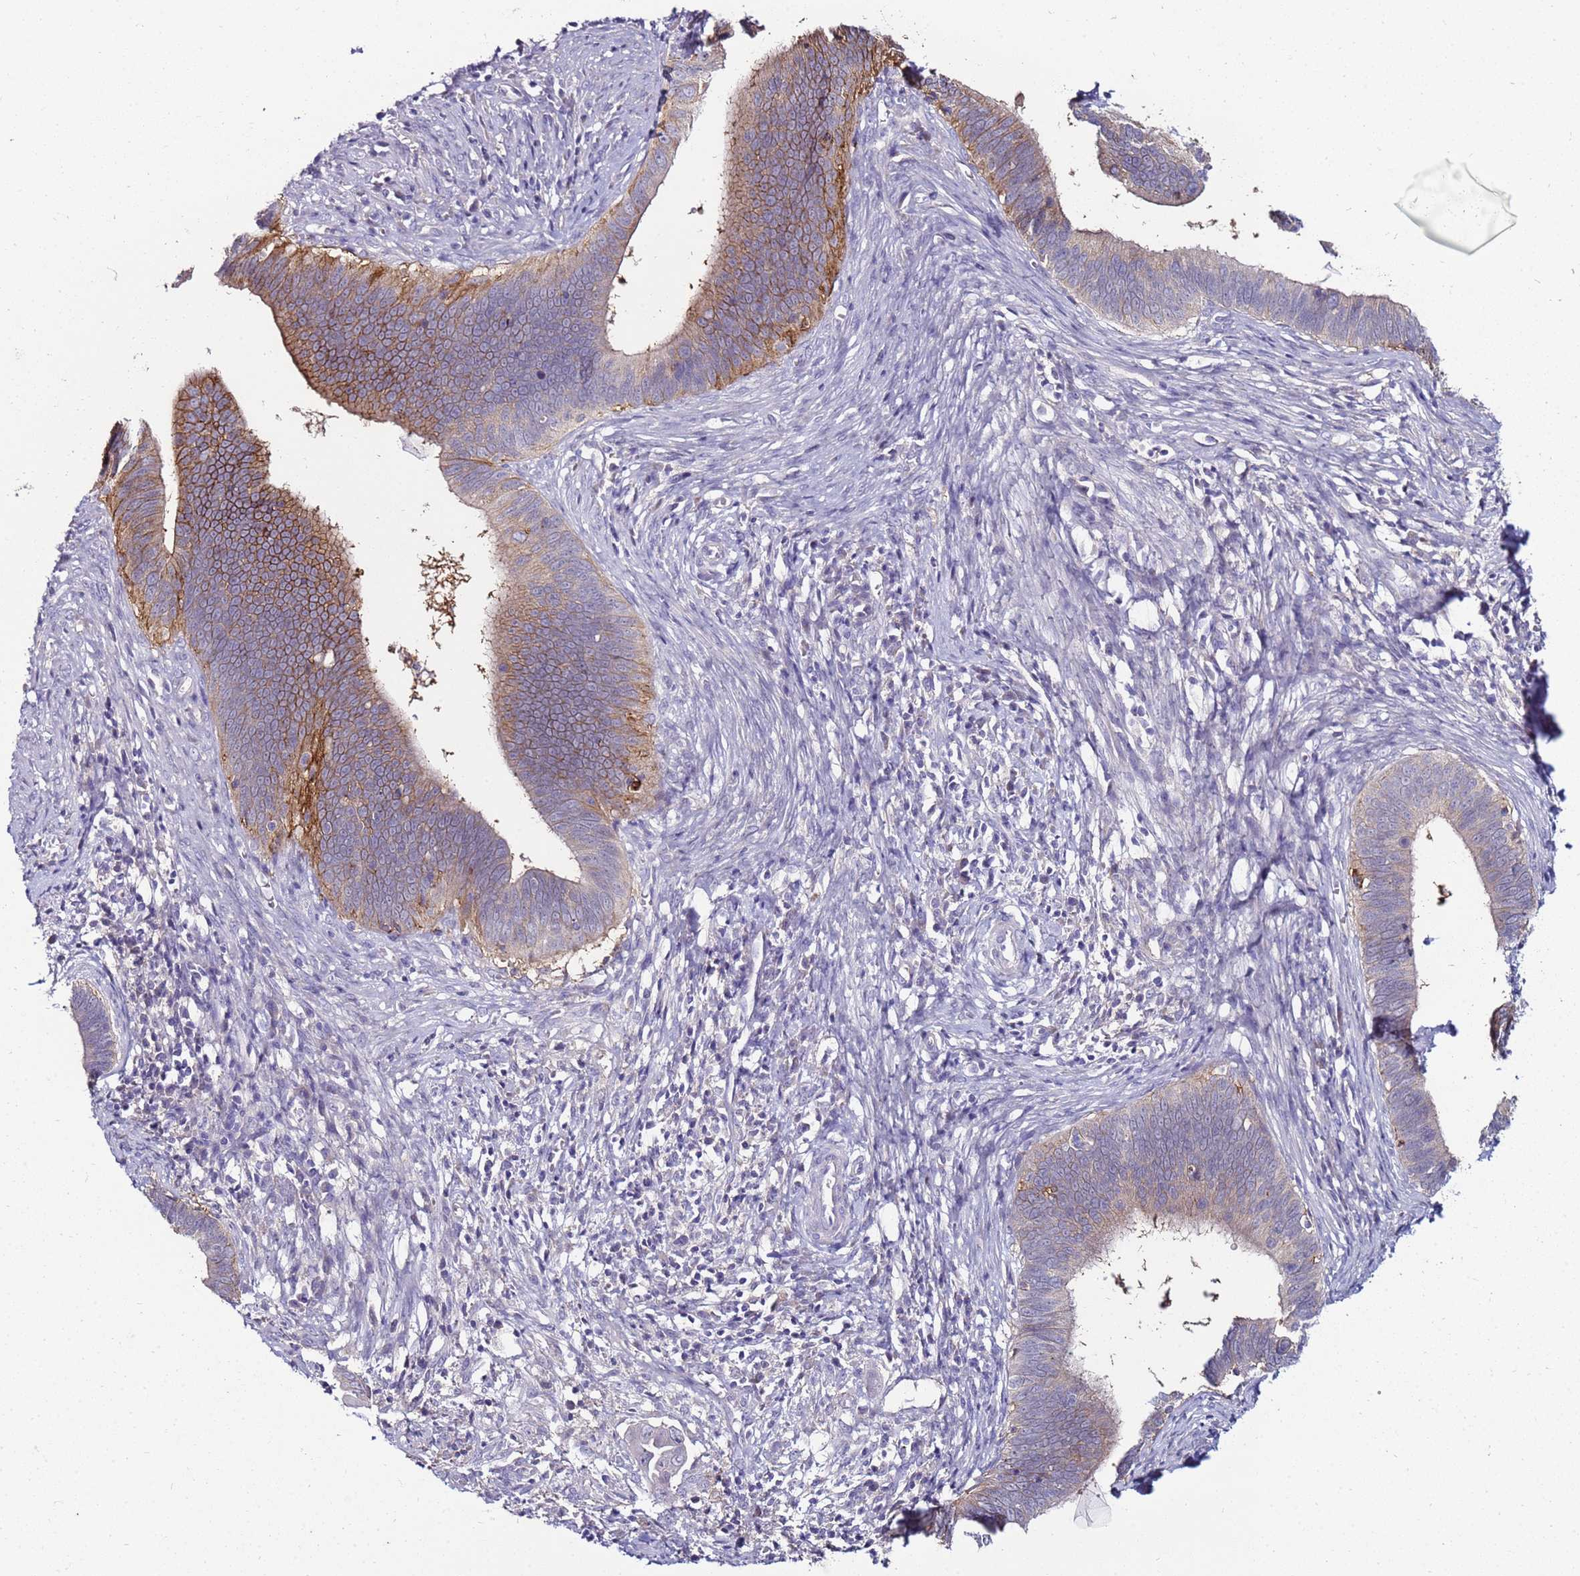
{"staining": {"intensity": "moderate", "quantity": "25%-75%", "location": "cytoplasmic/membranous"}, "tissue": "cervical cancer", "cell_type": "Tumor cells", "image_type": "cancer", "snomed": [{"axis": "morphology", "description": "Adenocarcinoma, NOS"}, {"axis": "topography", "description": "Cervix"}], "caption": "Brown immunohistochemical staining in human cervical cancer (adenocarcinoma) exhibits moderate cytoplasmic/membranous expression in about 25%-75% of tumor cells.", "gene": "GPN3", "patient": {"sex": "female", "age": 42}}